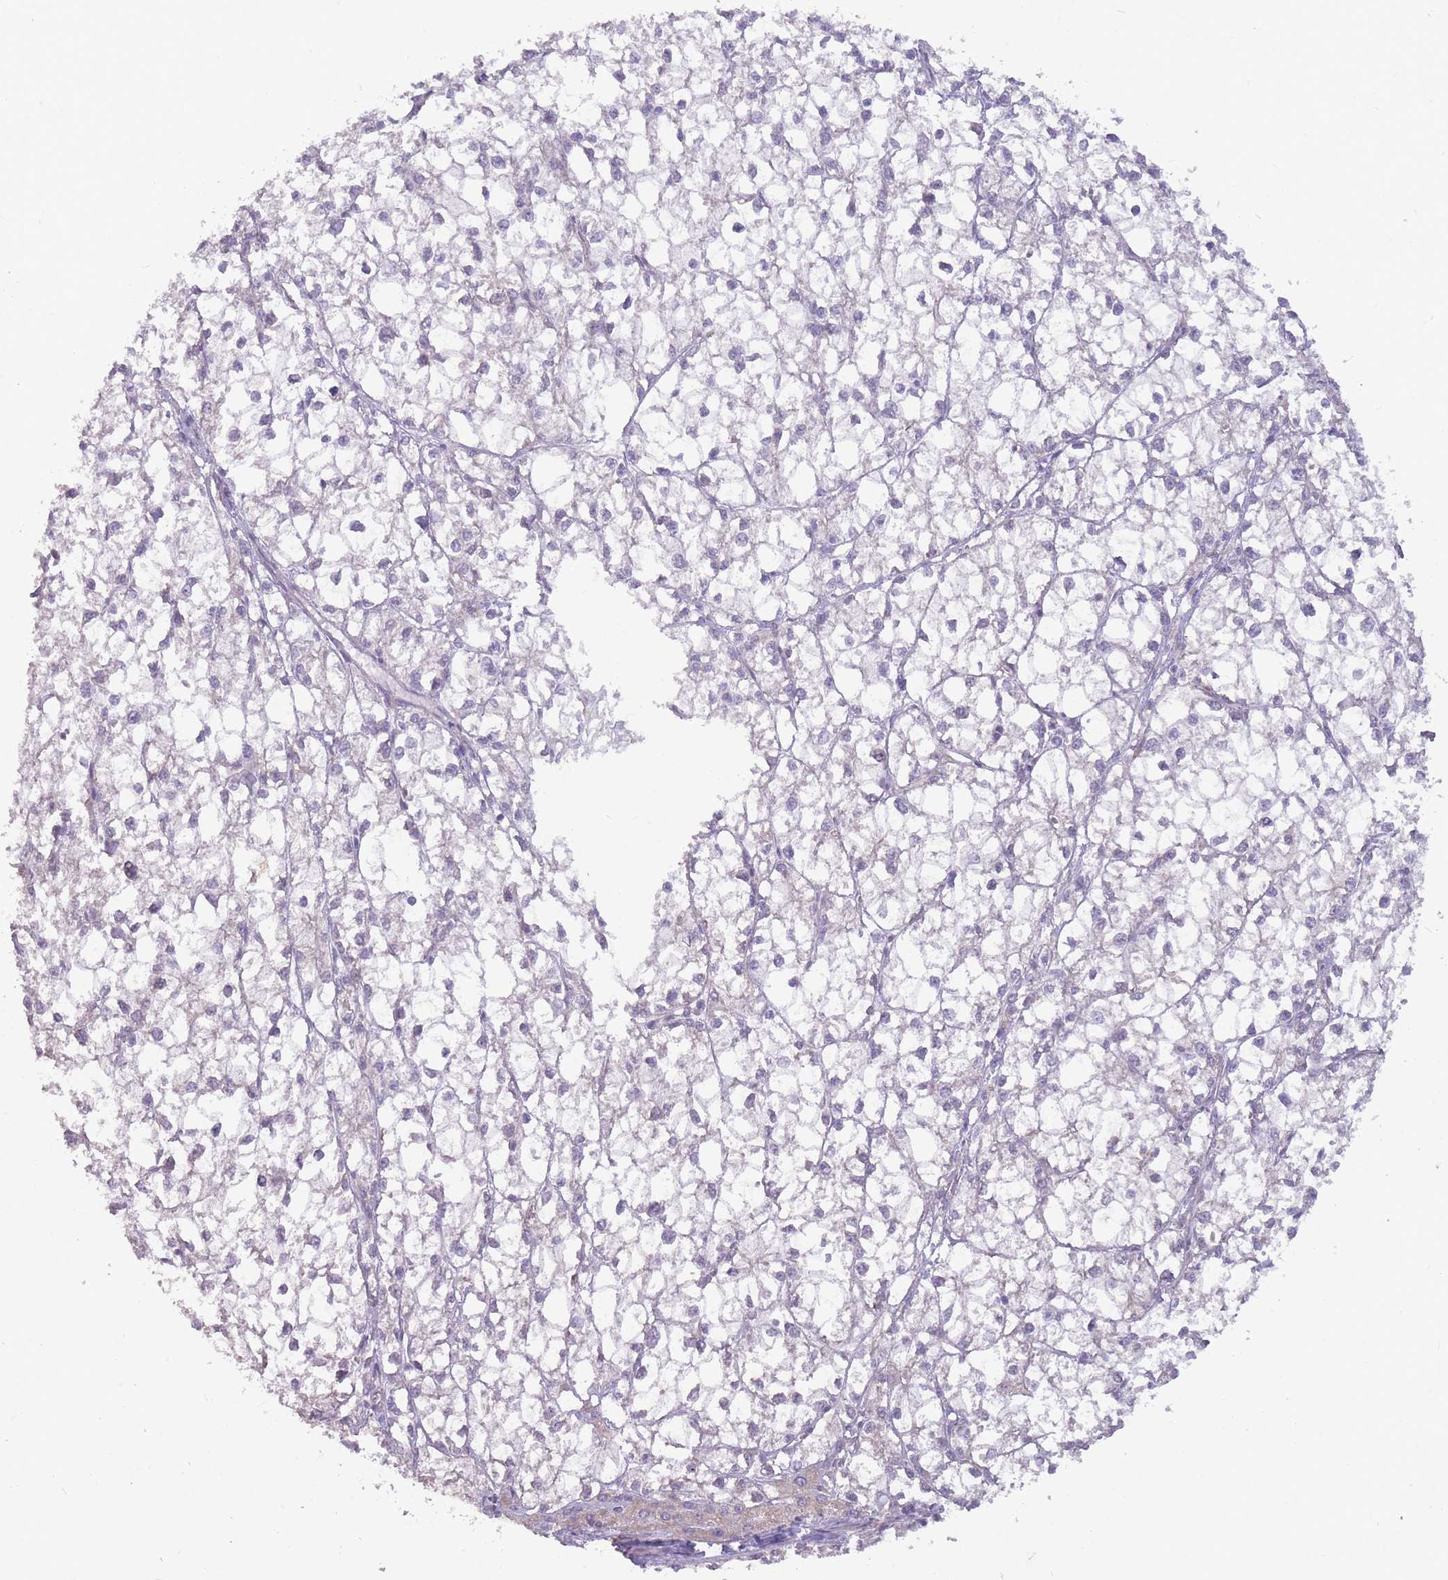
{"staining": {"intensity": "negative", "quantity": "none", "location": "none"}, "tissue": "liver cancer", "cell_type": "Tumor cells", "image_type": "cancer", "snomed": [{"axis": "morphology", "description": "Carcinoma, Hepatocellular, NOS"}, {"axis": "topography", "description": "Liver"}], "caption": "An image of liver cancer (hepatocellular carcinoma) stained for a protein reveals no brown staining in tumor cells. (DAB immunohistochemistry visualized using brightfield microscopy, high magnification).", "gene": "TRAPPC5", "patient": {"sex": "female", "age": 43}}